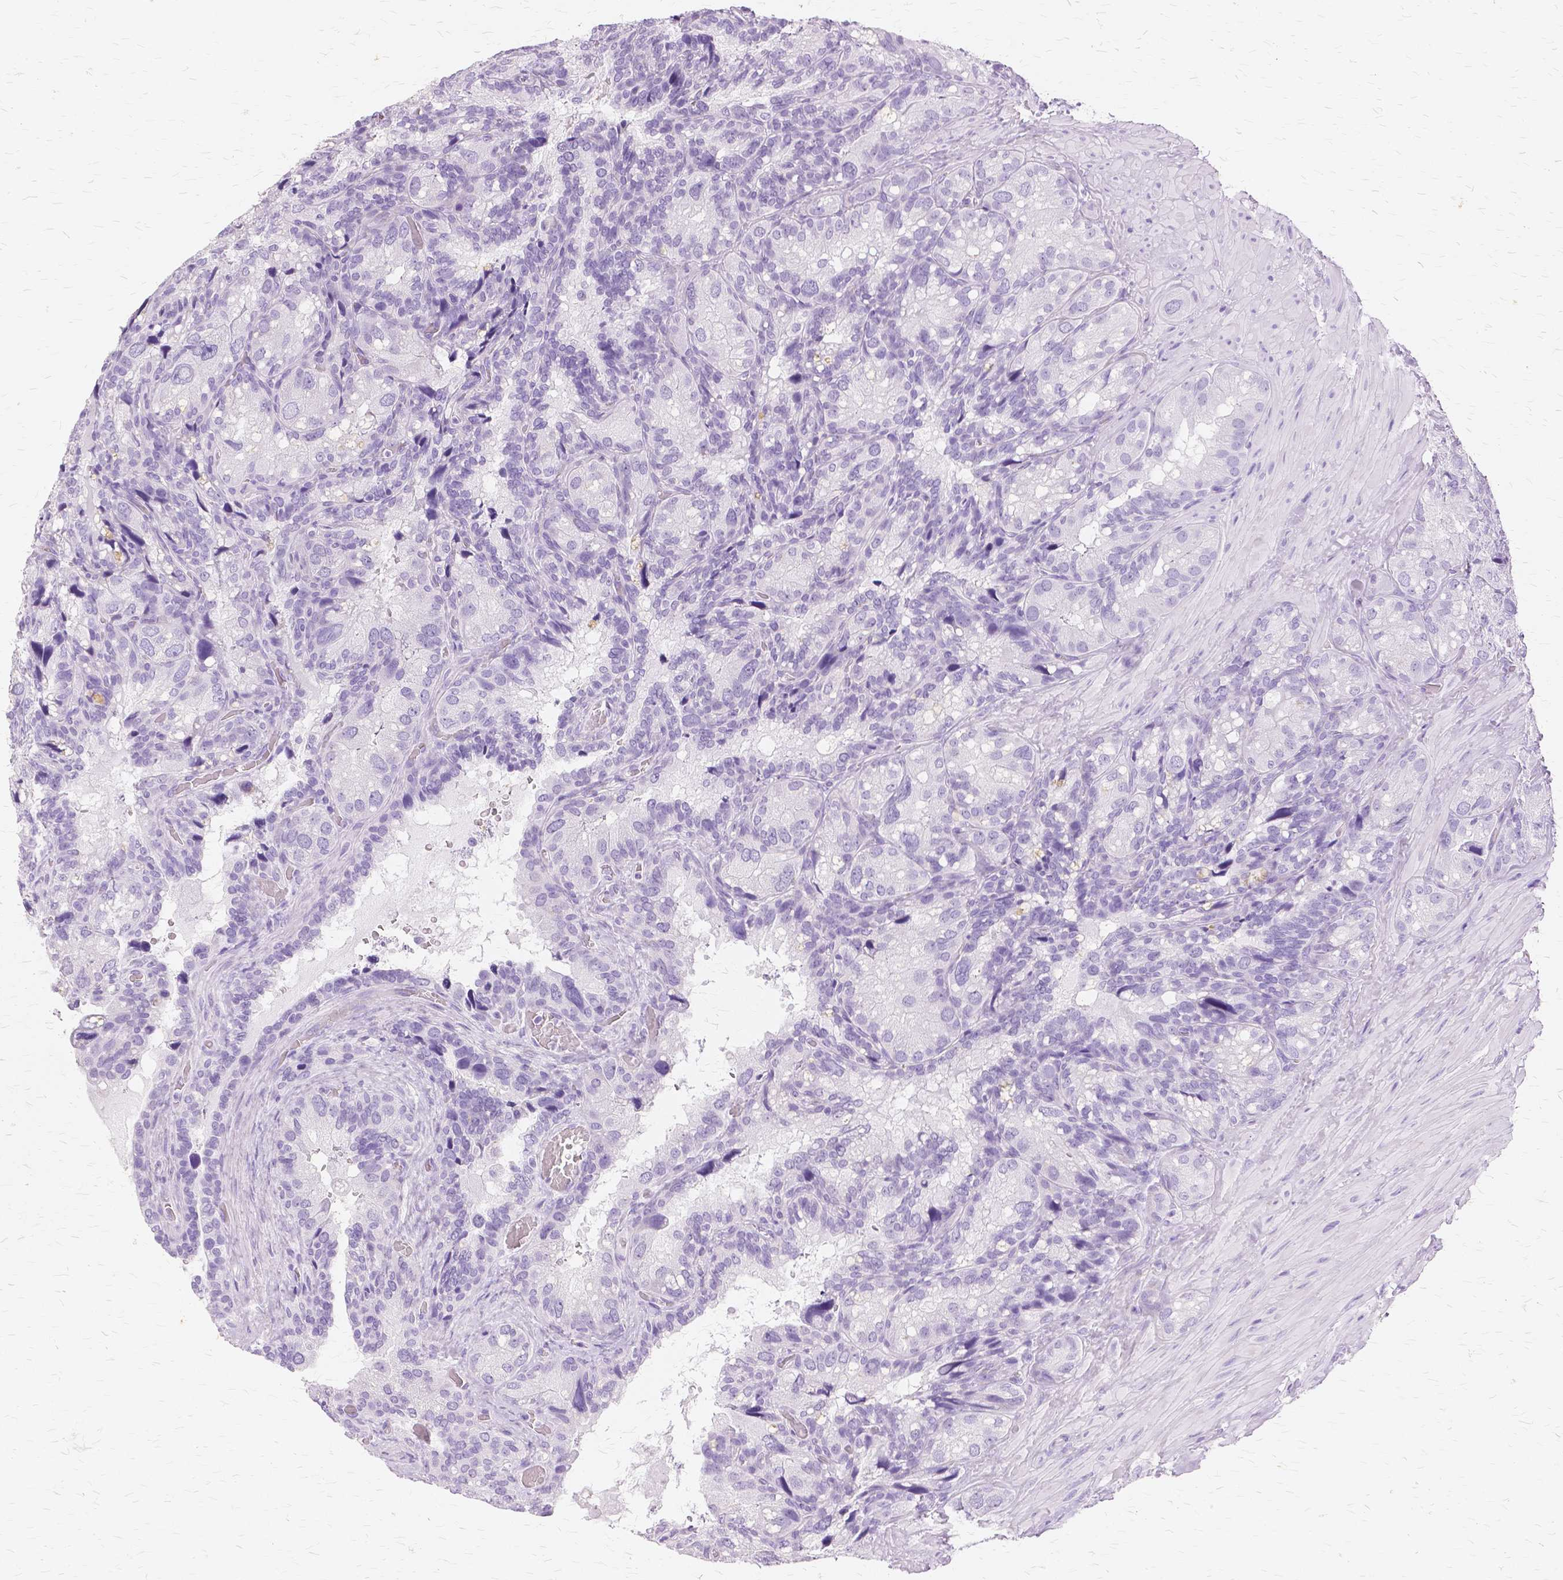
{"staining": {"intensity": "negative", "quantity": "none", "location": "none"}, "tissue": "seminal vesicle", "cell_type": "Glandular cells", "image_type": "normal", "snomed": [{"axis": "morphology", "description": "Normal tissue, NOS"}, {"axis": "topography", "description": "Seminal veicle"}], "caption": "Immunohistochemical staining of benign seminal vesicle reveals no significant positivity in glandular cells. (IHC, brightfield microscopy, high magnification).", "gene": "TGM1", "patient": {"sex": "male", "age": 60}}